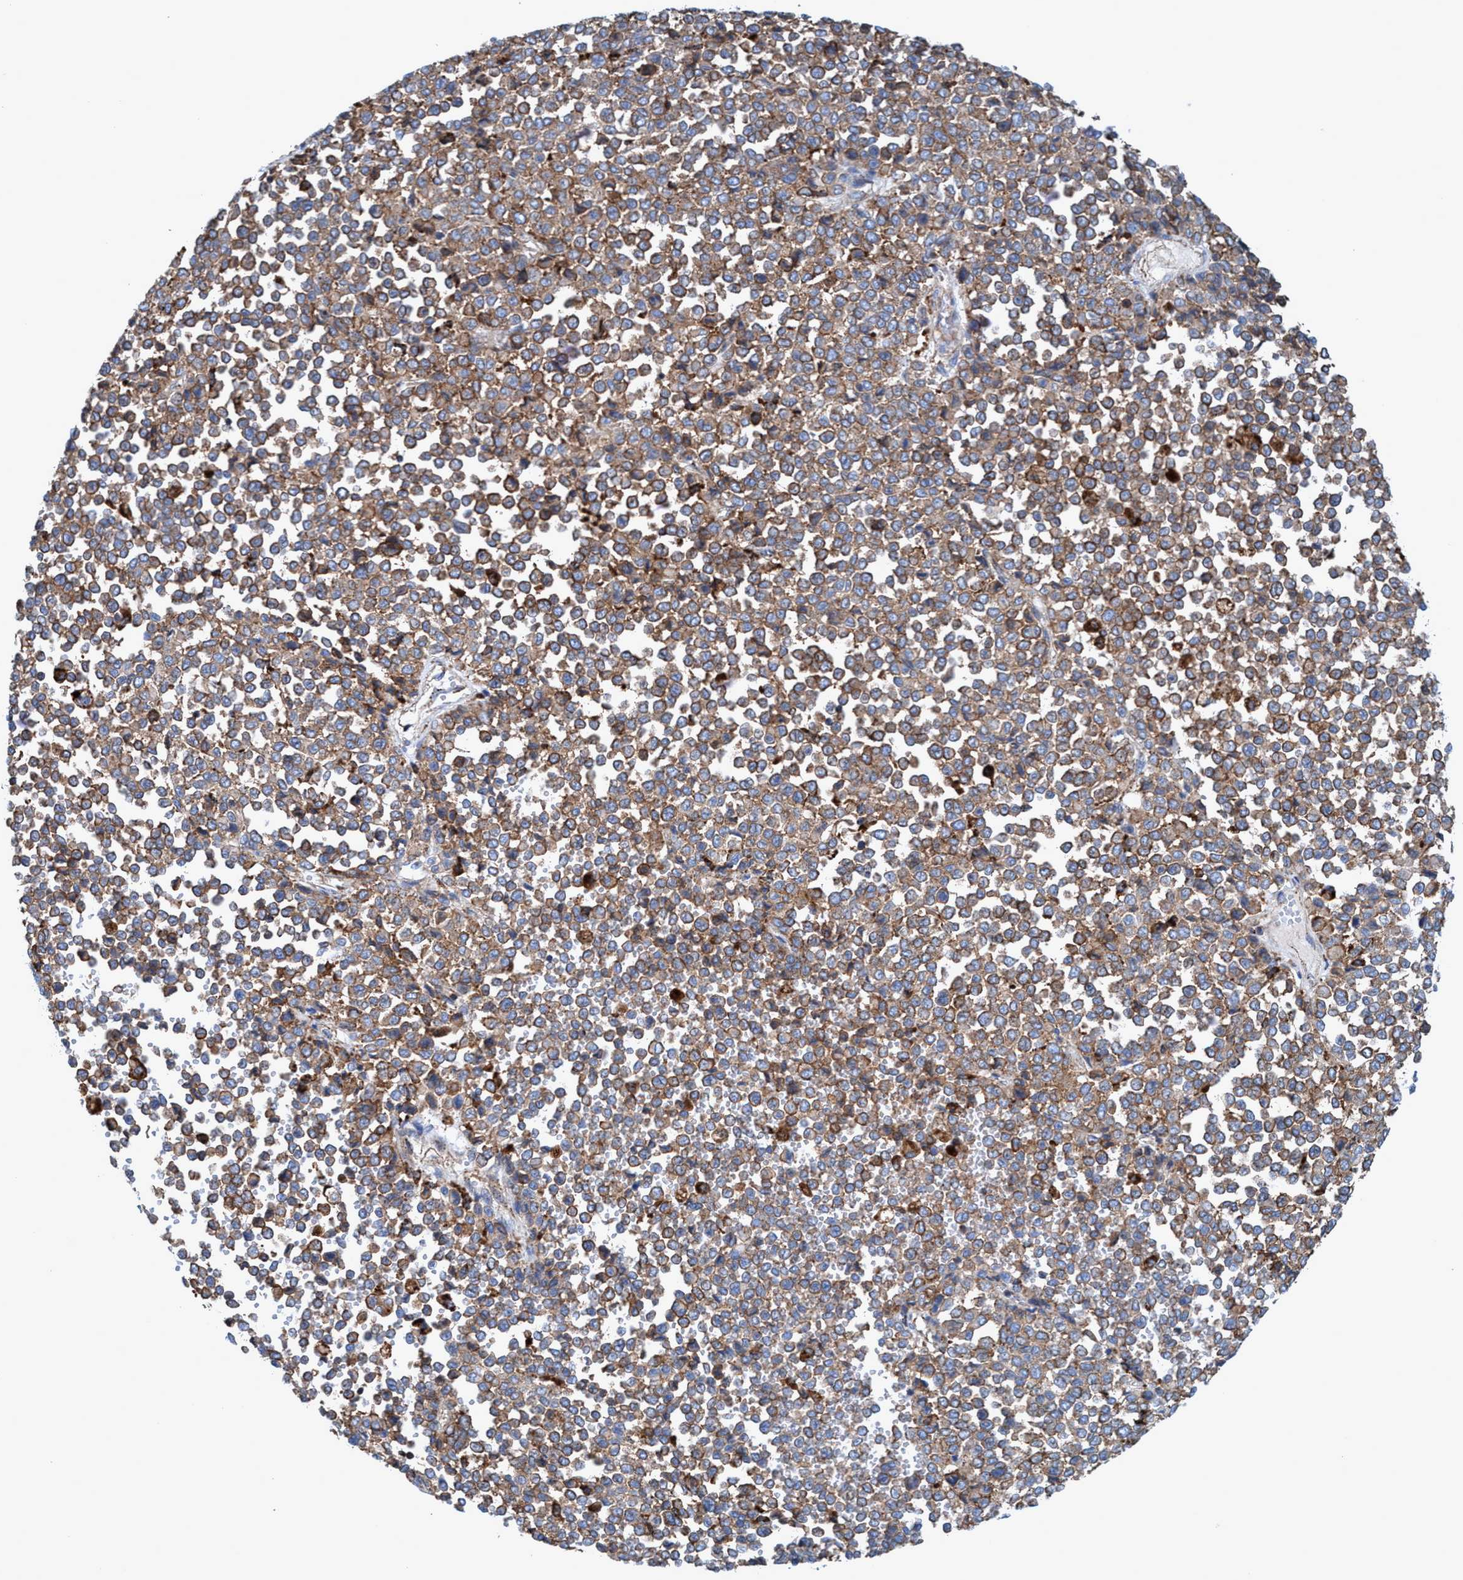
{"staining": {"intensity": "moderate", "quantity": ">75%", "location": "cytoplasmic/membranous"}, "tissue": "melanoma", "cell_type": "Tumor cells", "image_type": "cancer", "snomed": [{"axis": "morphology", "description": "Malignant melanoma, Metastatic site"}, {"axis": "topography", "description": "Pancreas"}], "caption": "Protein expression by immunohistochemistry (IHC) demonstrates moderate cytoplasmic/membranous staining in about >75% of tumor cells in melanoma. (DAB IHC, brown staining for protein, blue staining for nuclei).", "gene": "TRIM65", "patient": {"sex": "female", "age": 30}}